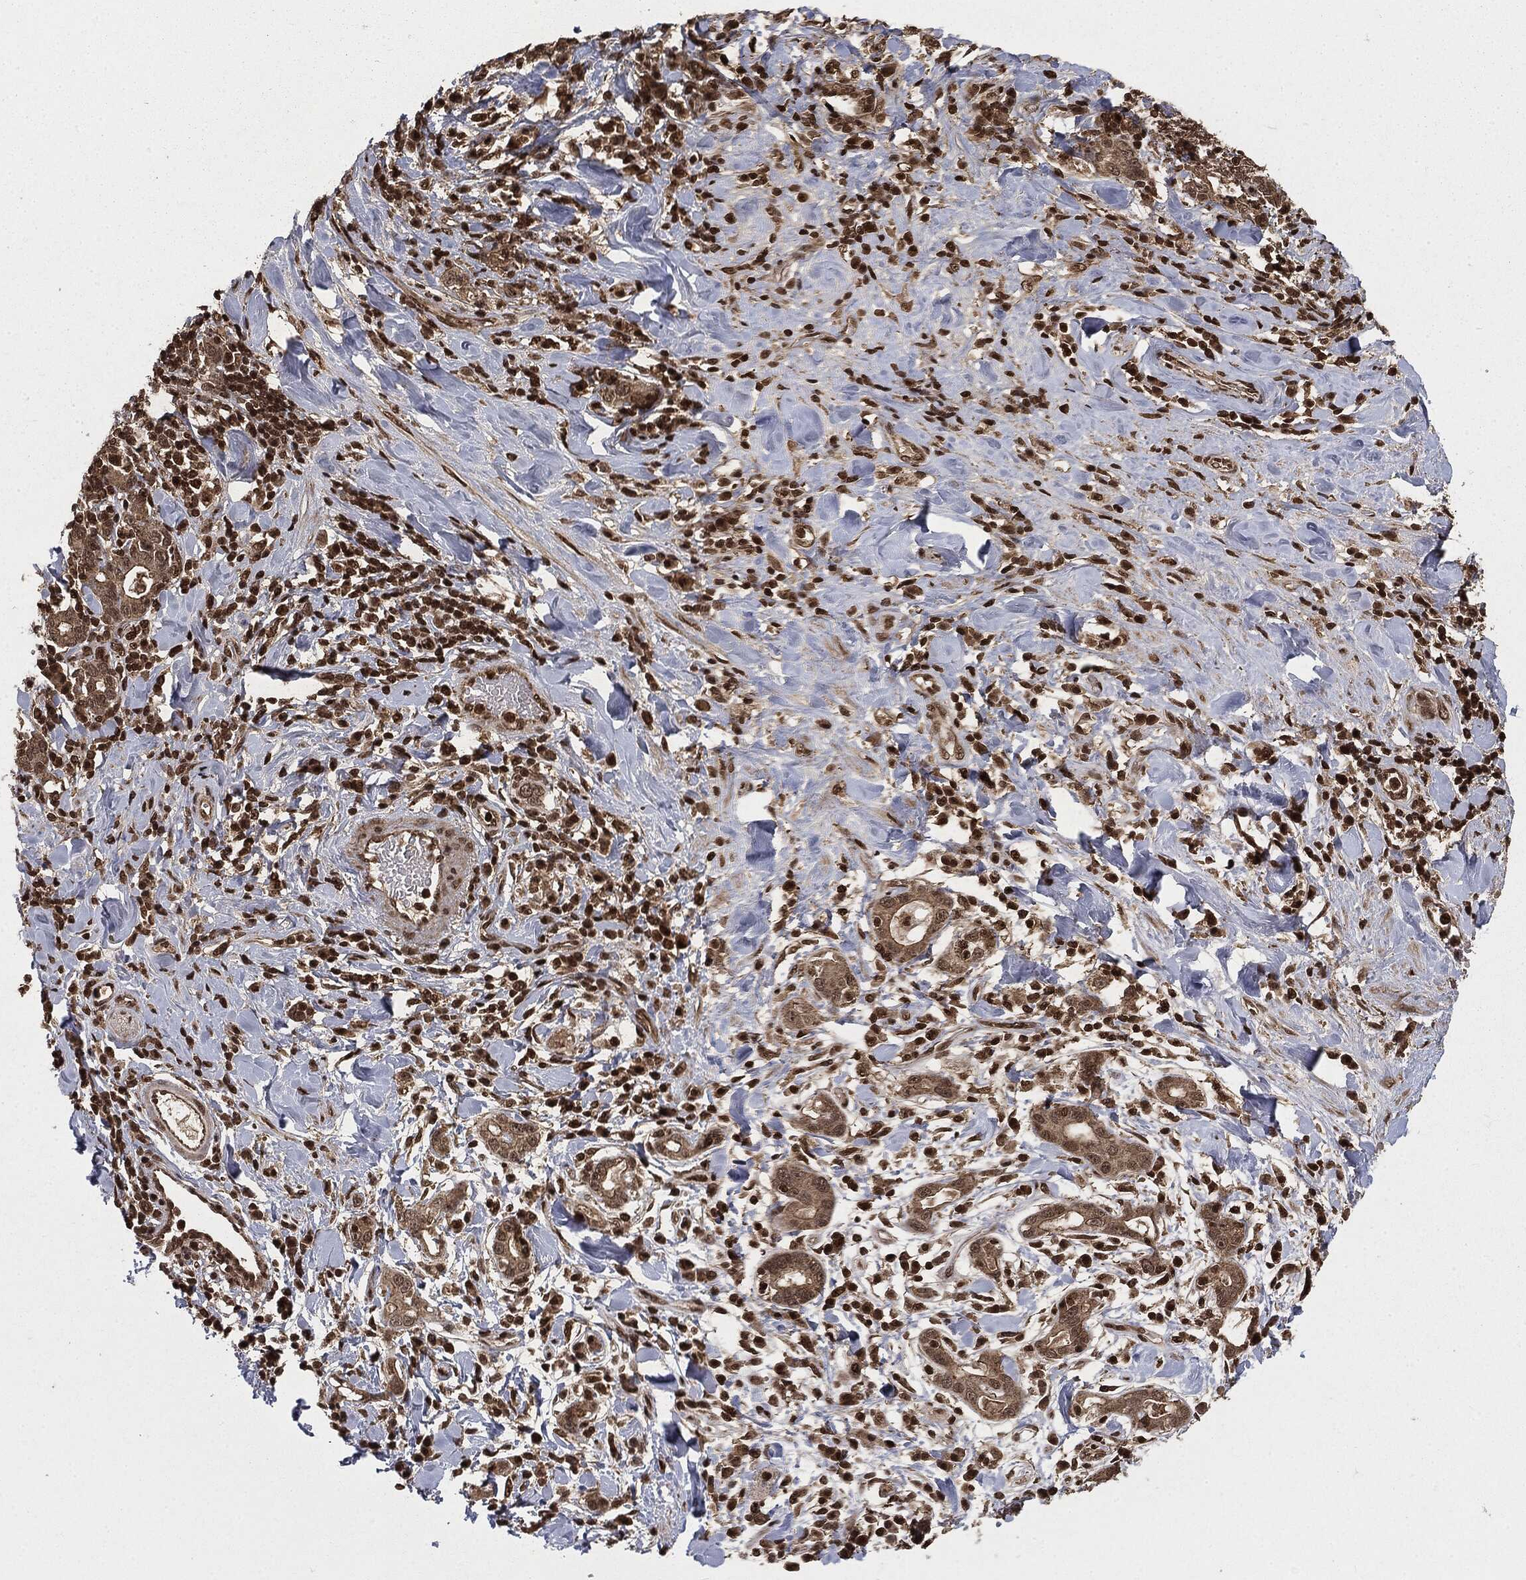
{"staining": {"intensity": "negative", "quantity": "none", "location": "none"}, "tissue": "stomach cancer", "cell_type": "Tumor cells", "image_type": "cancer", "snomed": [{"axis": "morphology", "description": "Adenocarcinoma, NOS"}, {"axis": "topography", "description": "Stomach"}], "caption": "Immunohistochemical staining of adenocarcinoma (stomach) reveals no significant expression in tumor cells. (Immunohistochemistry, brightfield microscopy, high magnification).", "gene": "CTDP1", "patient": {"sex": "male", "age": 79}}